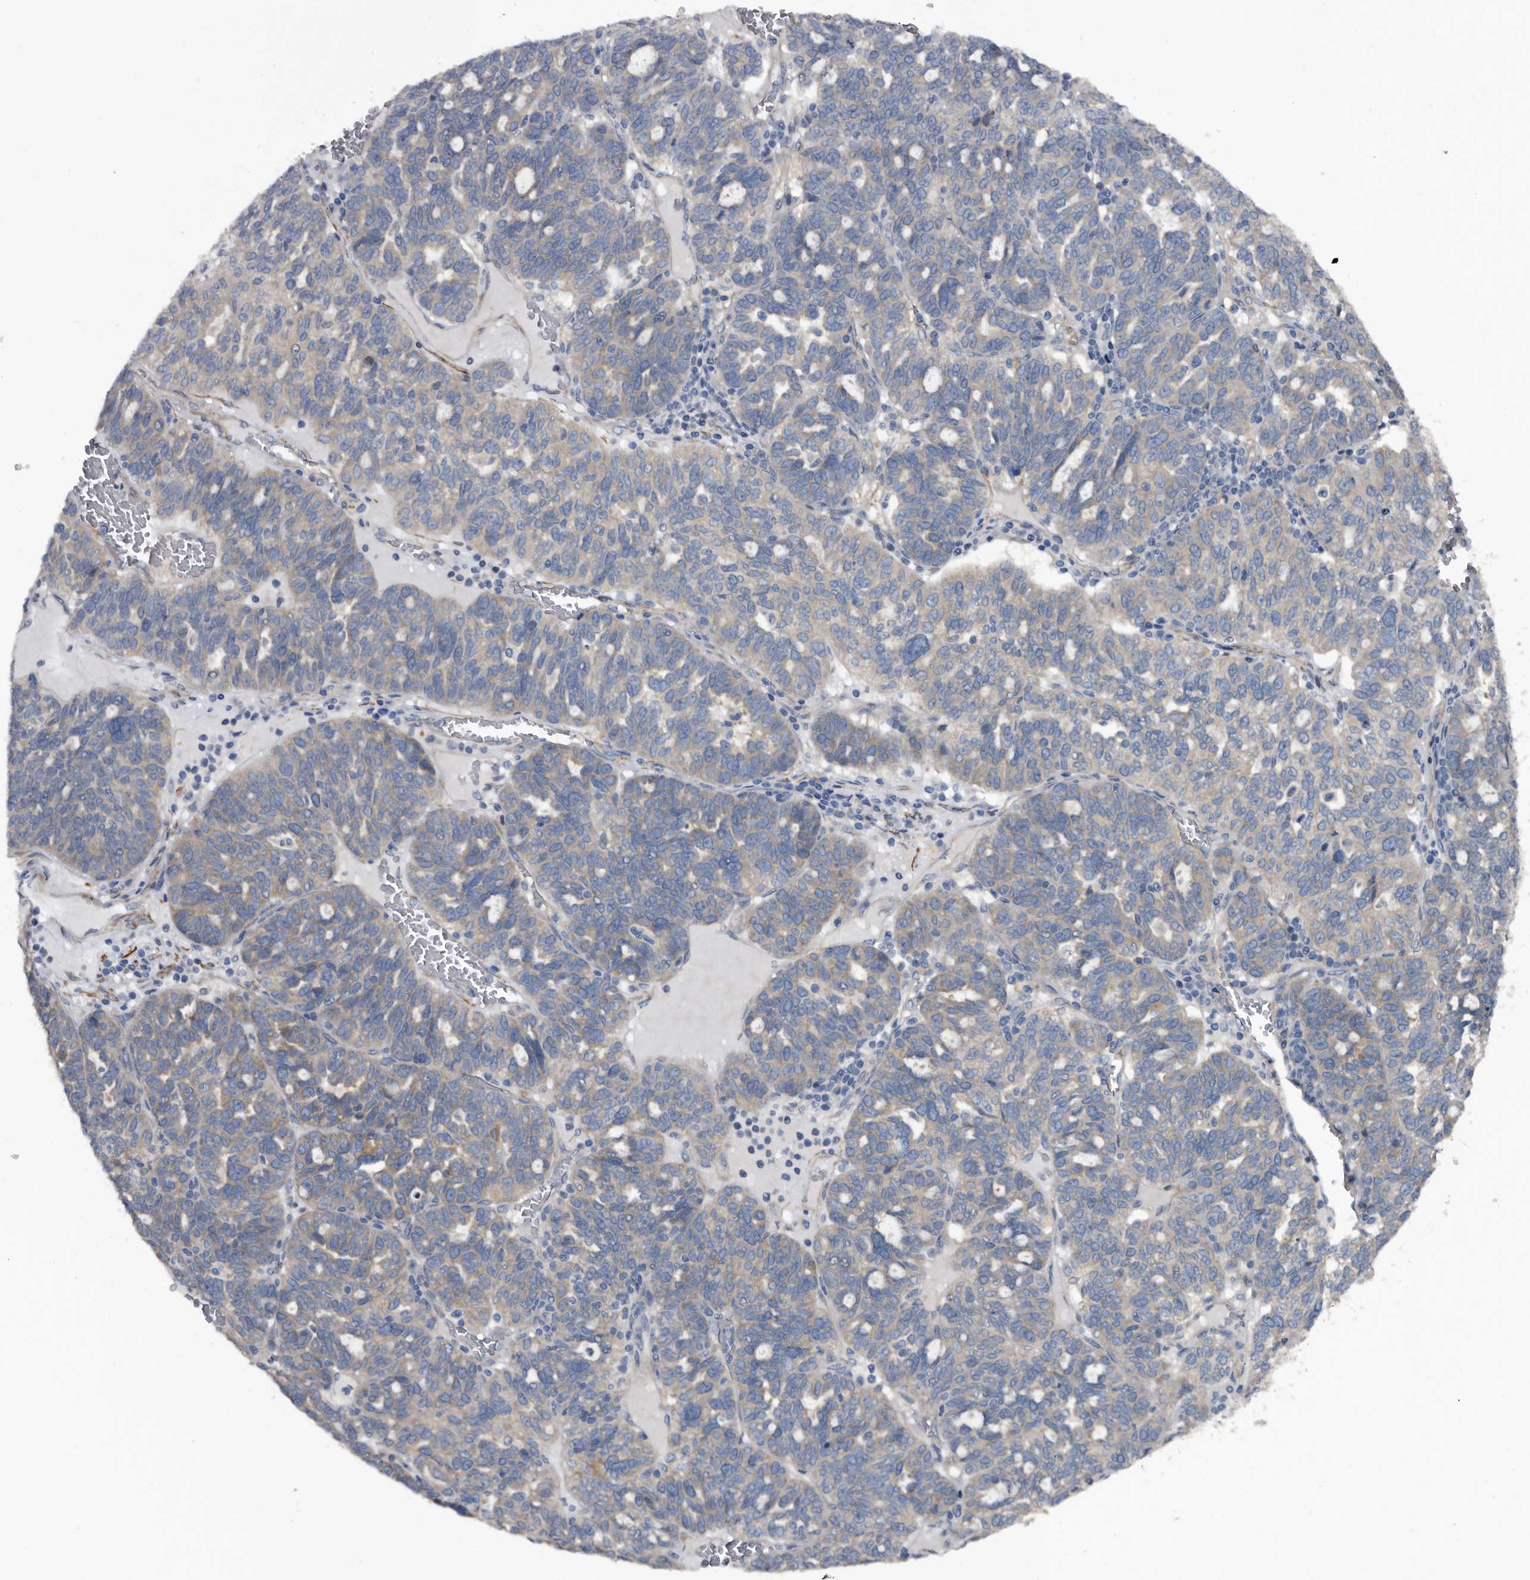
{"staining": {"intensity": "negative", "quantity": "none", "location": "none"}, "tissue": "ovarian cancer", "cell_type": "Tumor cells", "image_type": "cancer", "snomed": [{"axis": "morphology", "description": "Cystadenocarcinoma, serous, NOS"}, {"axis": "topography", "description": "Ovary"}], "caption": "Immunohistochemistry image of neoplastic tissue: serous cystadenocarcinoma (ovarian) stained with DAB (3,3'-diaminobenzidine) exhibits no significant protein expression in tumor cells.", "gene": "IARS1", "patient": {"sex": "female", "age": 59}}